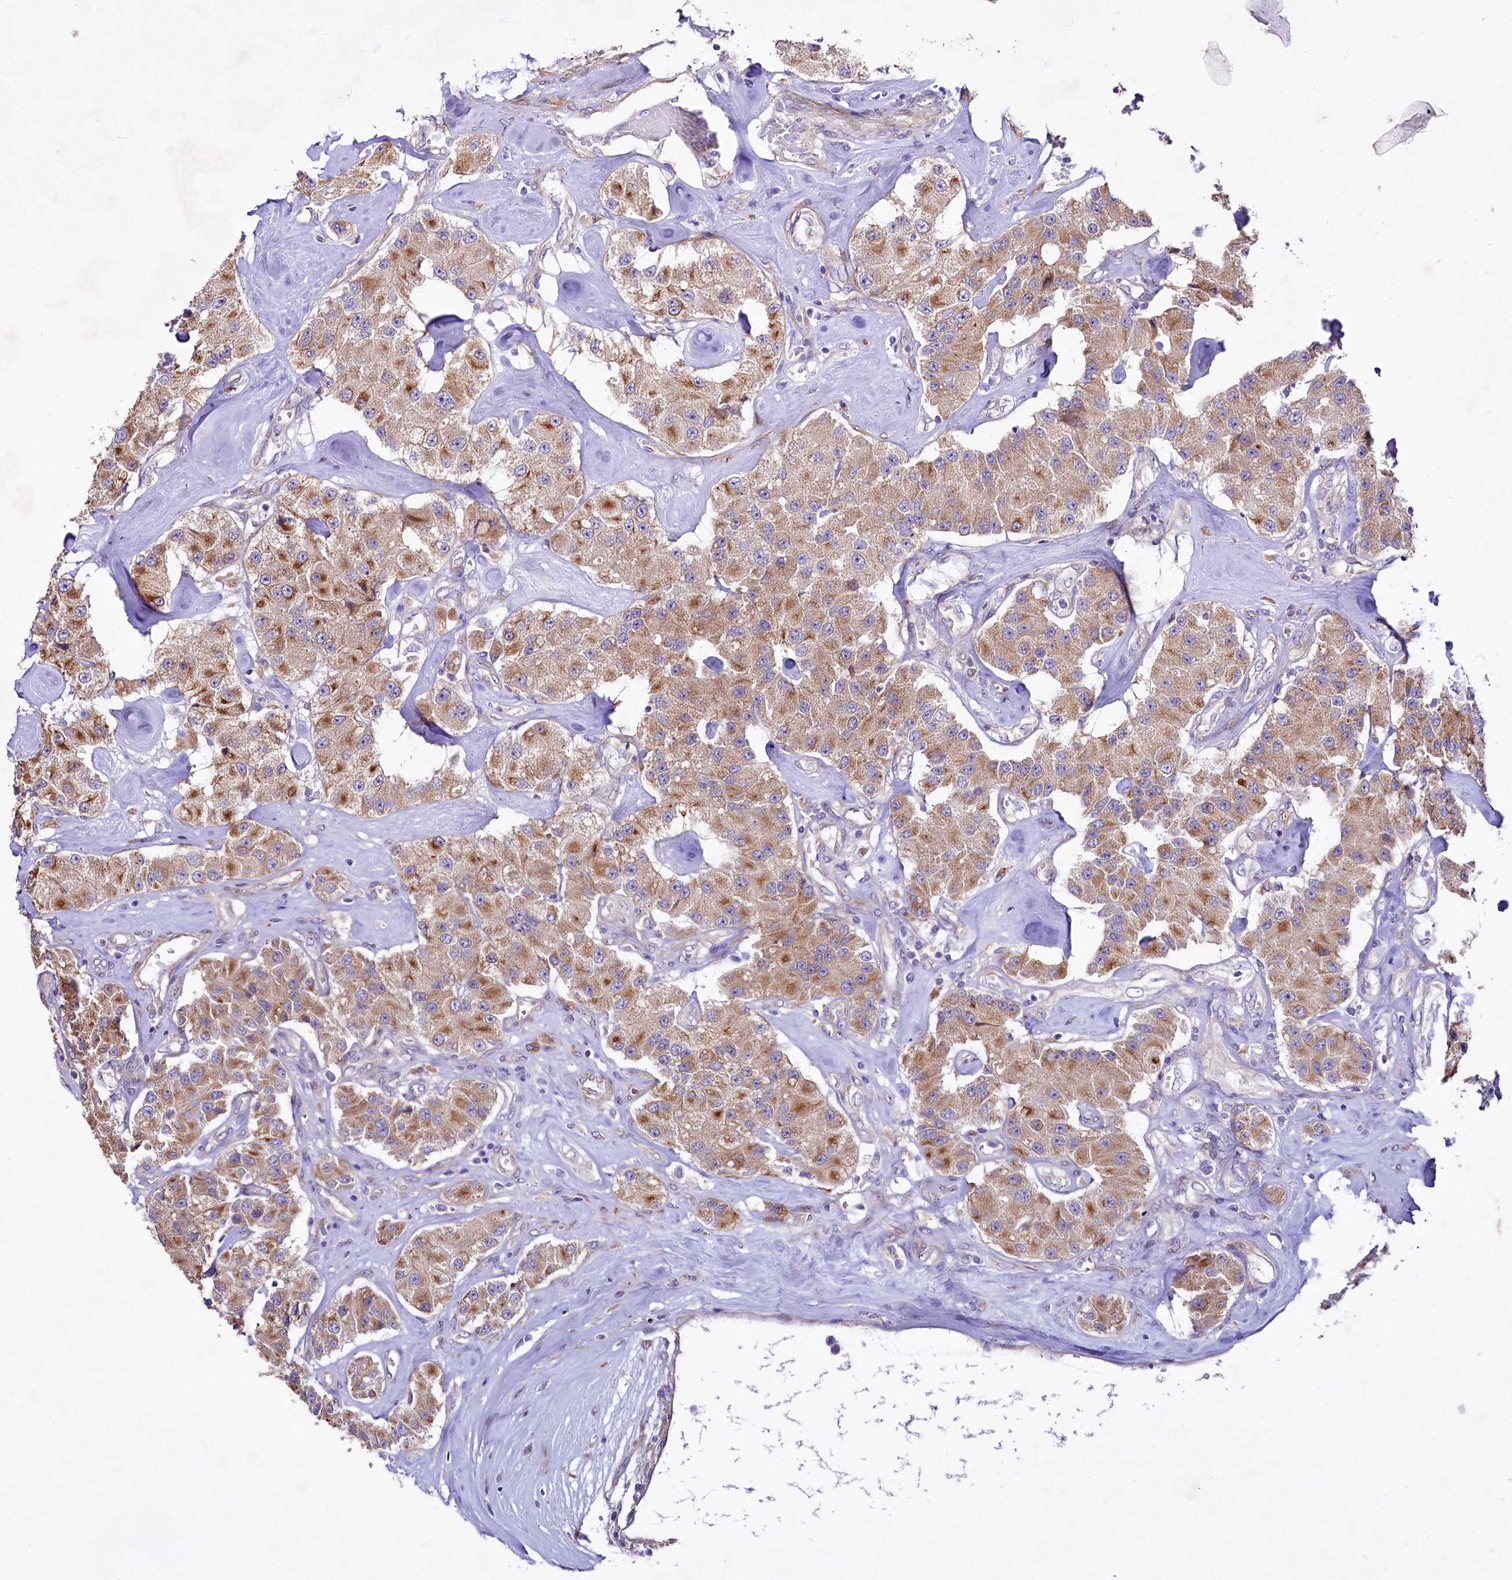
{"staining": {"intensity": "moderate", "quantity": ">75%", "location": "cytoplasmic/membranous"}, "tissue": "carcinoid", "cell_type": "Tumor cells", "image_type": "cancer", "snomed": [{"axis": "morphology", "description": "Carcinoid, malignant, NOS"}, {"axis": "topography", "description": "Pancreas"}], "caption": "A brown stain labels moderate cytoplasmic/membranous positivity of a protein in carcinoid tumor cells. The protein of interest is stained brown, and the nuclei are stained in blue (DAB (3,3'-diaminobenzidine) IHC with brightfield microscopy, high magnification).", "gene": "VPS11", "patient": {"sex": "male", "age": 41}}